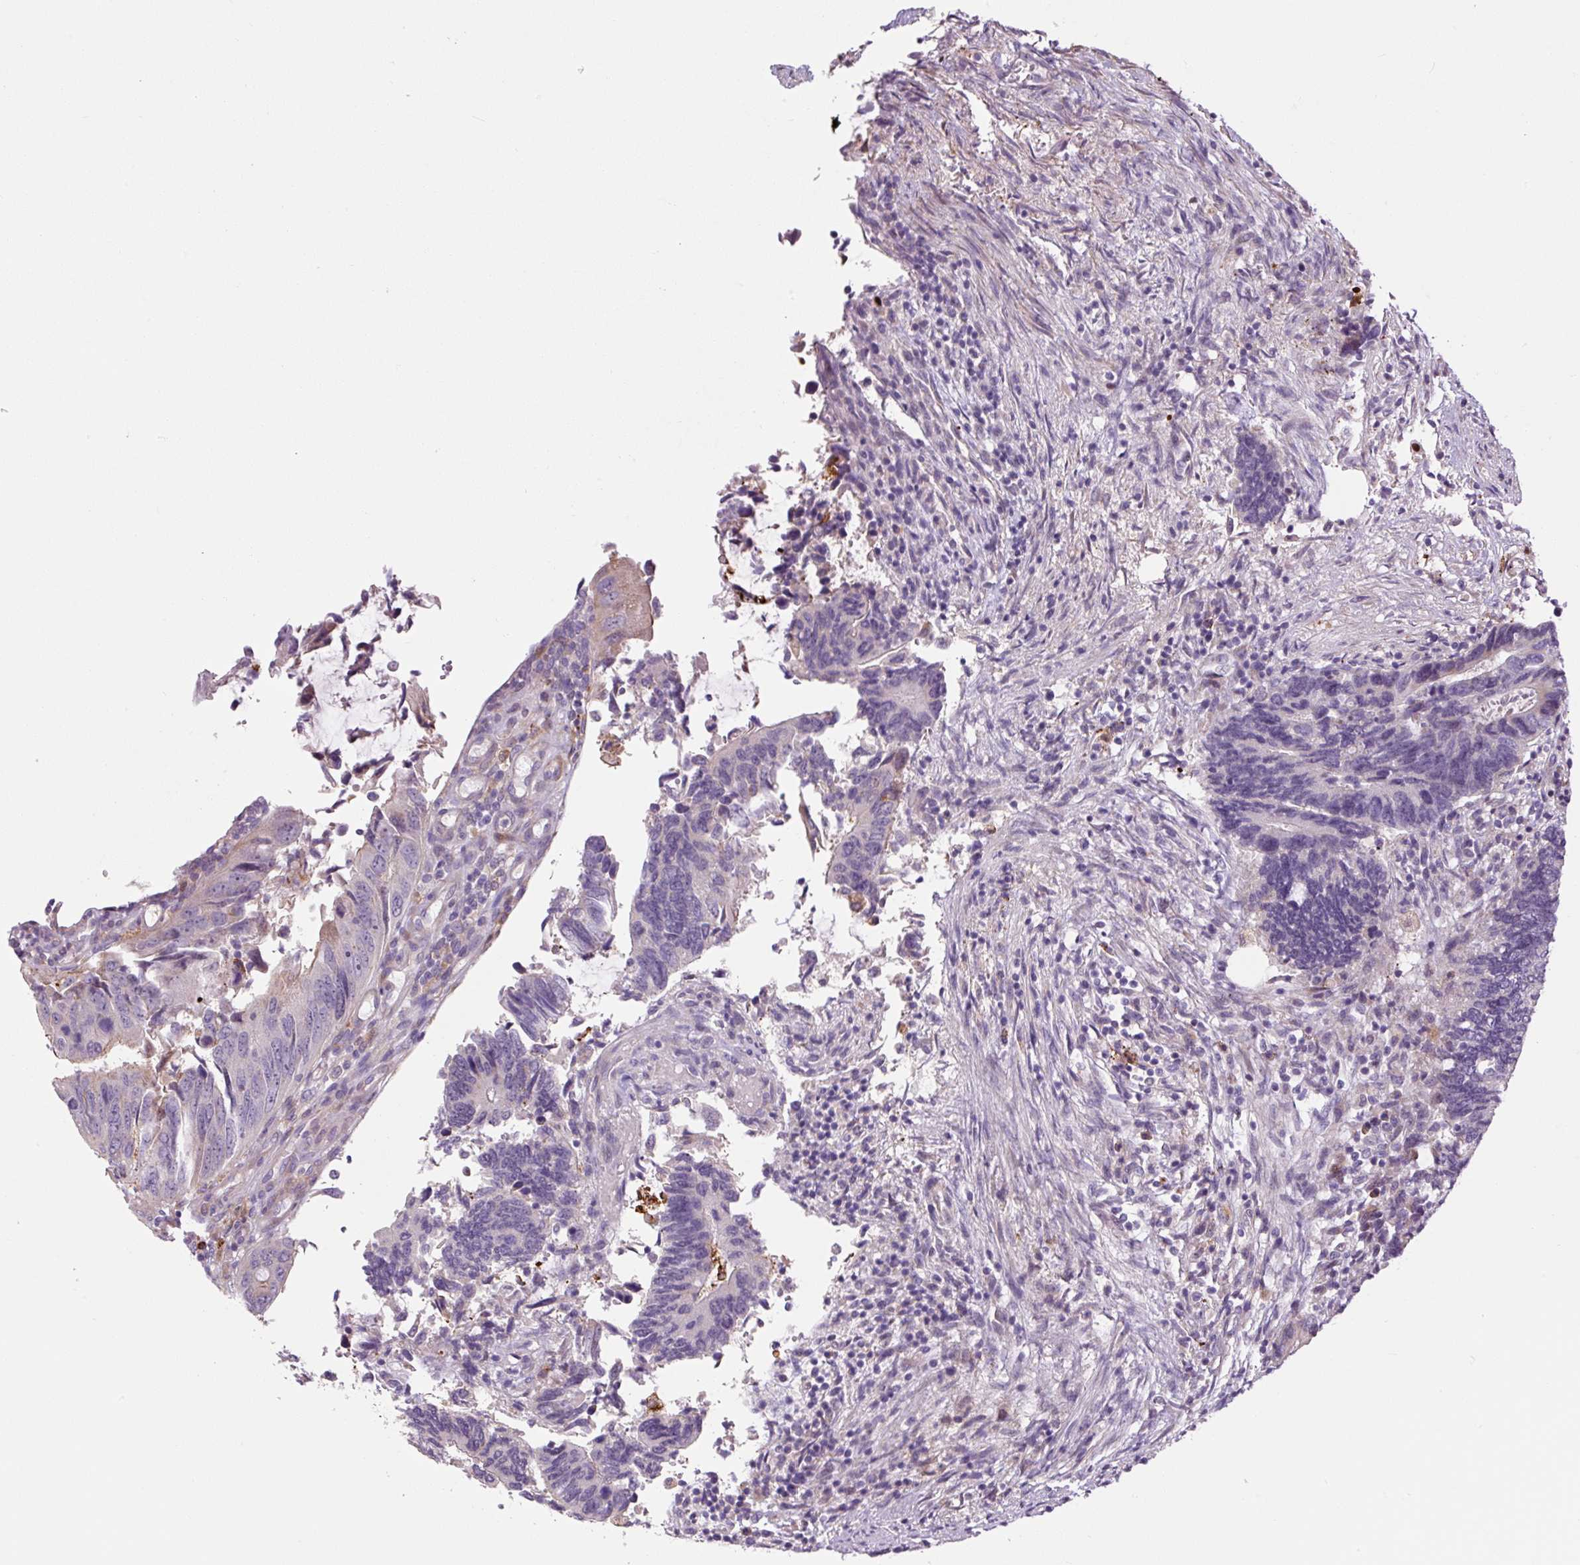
{"staining": {"intensity": "negative", "quantity": "none", "location": "none"}, "tissue": "colorectal cancer", "cell_type": "Tumor cells", "image_type": "cancer", "snomed": [{"axis": "morphology", "description": "Adenocarcinoma, NOS"}, {"axis": "topography", "description": "Colon"}], "caption": "DAB immunohistochemical staining of colorectal cancer reveals no significant expression in tumor cells.", "gene": "FUT10", "patient": {"sex": "male", "age": 87}}